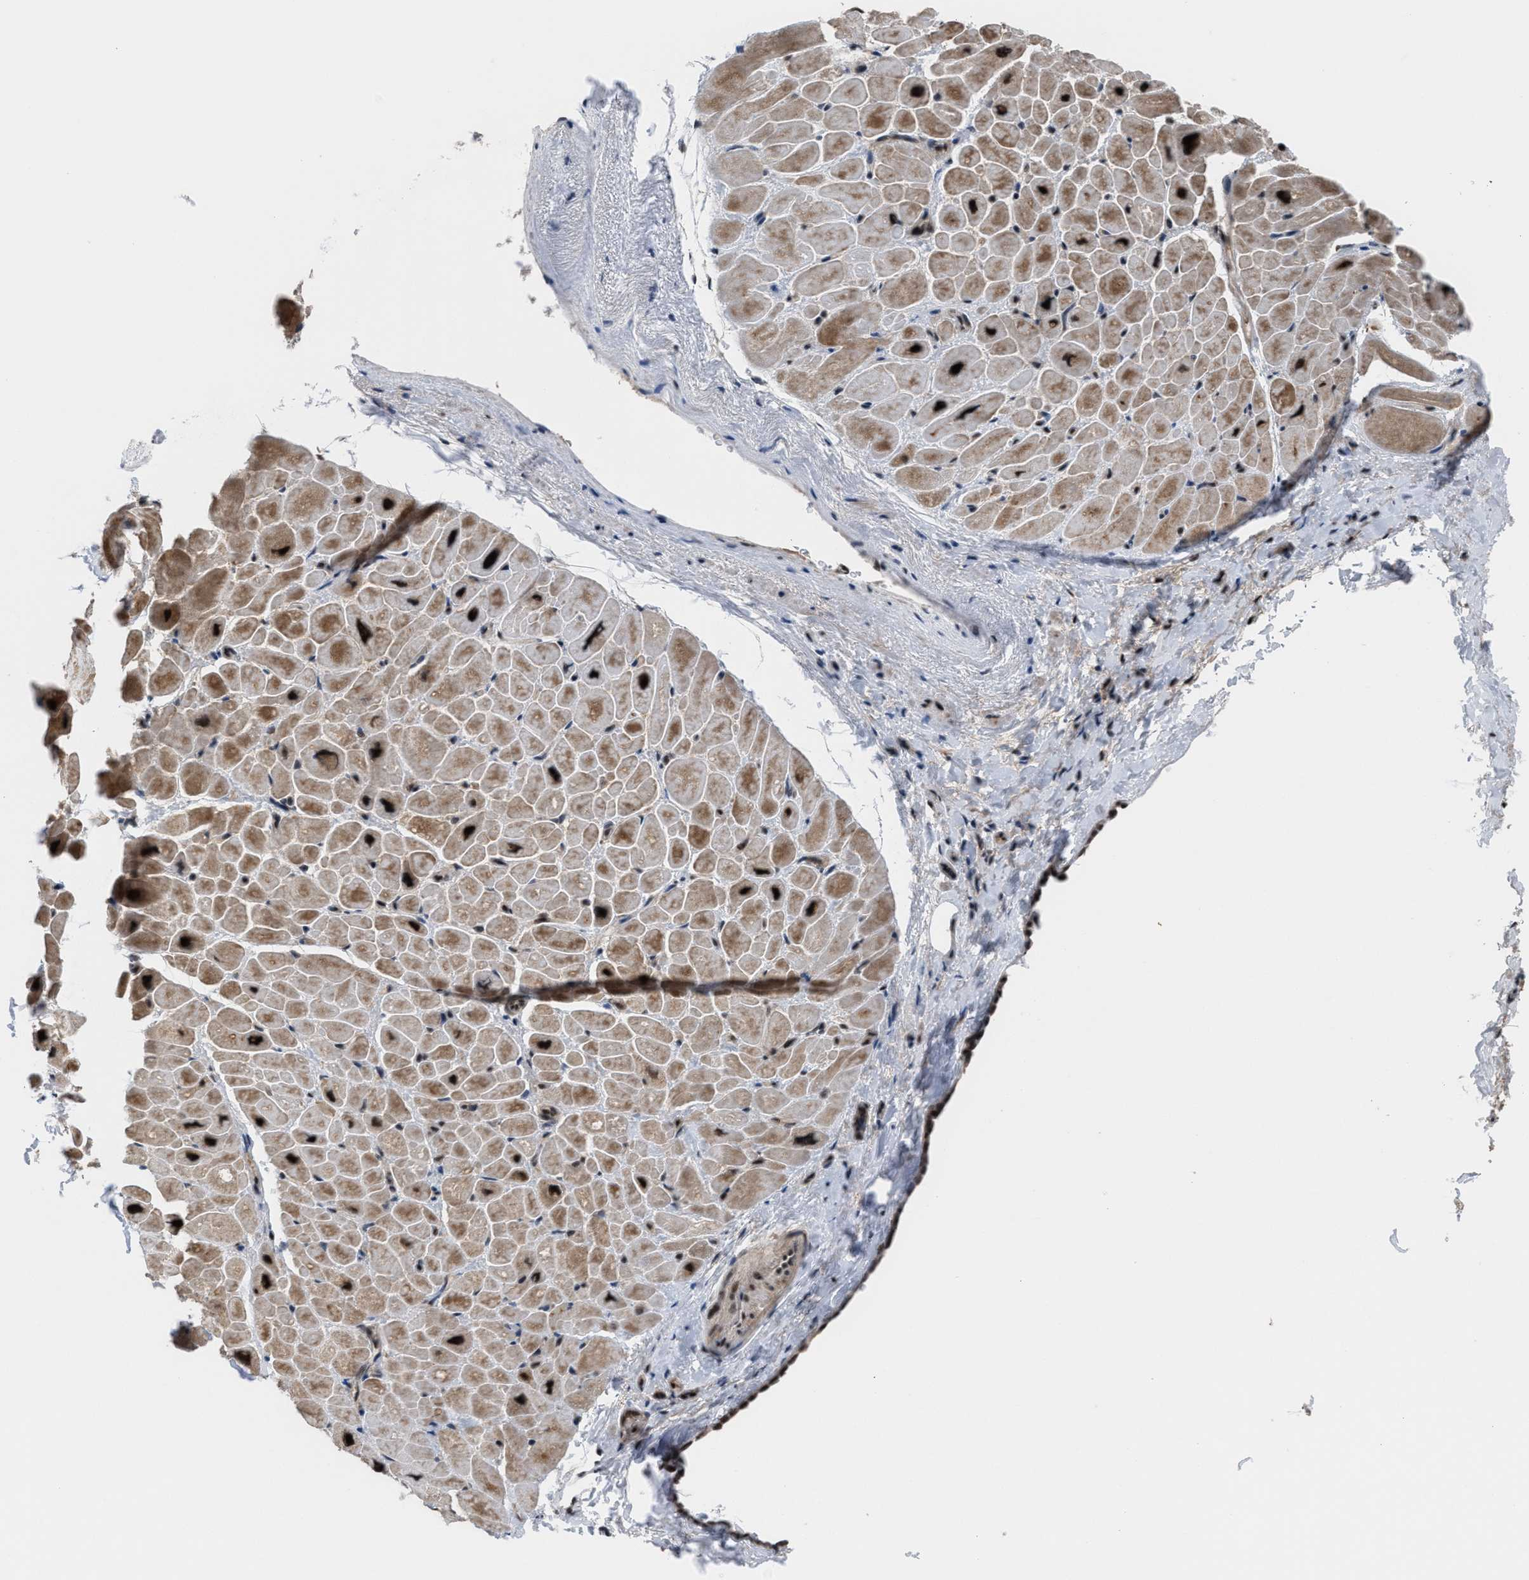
{"staining": {"intensity": "moderate", "quantity": ">75%", "location": "cytoplasmic/membranous,nuclear"}, "tissue": "heart muscle", "cell_type": "Cardiomyocytes", "image_type": "normal", "snomed": [{"axis": "morphology", "description": "Normal tissue, NOS"}, {"axis": "topography", "description": "Heart"}], "caption": "A photomicrograph of human heart muscle stained for a protein shows moderate cytoplasmic/membranous,nuclear brown staining in cardiomyocytes.", "gene": "PRPF4", "patient": {"sex": "male", "age": 49}}